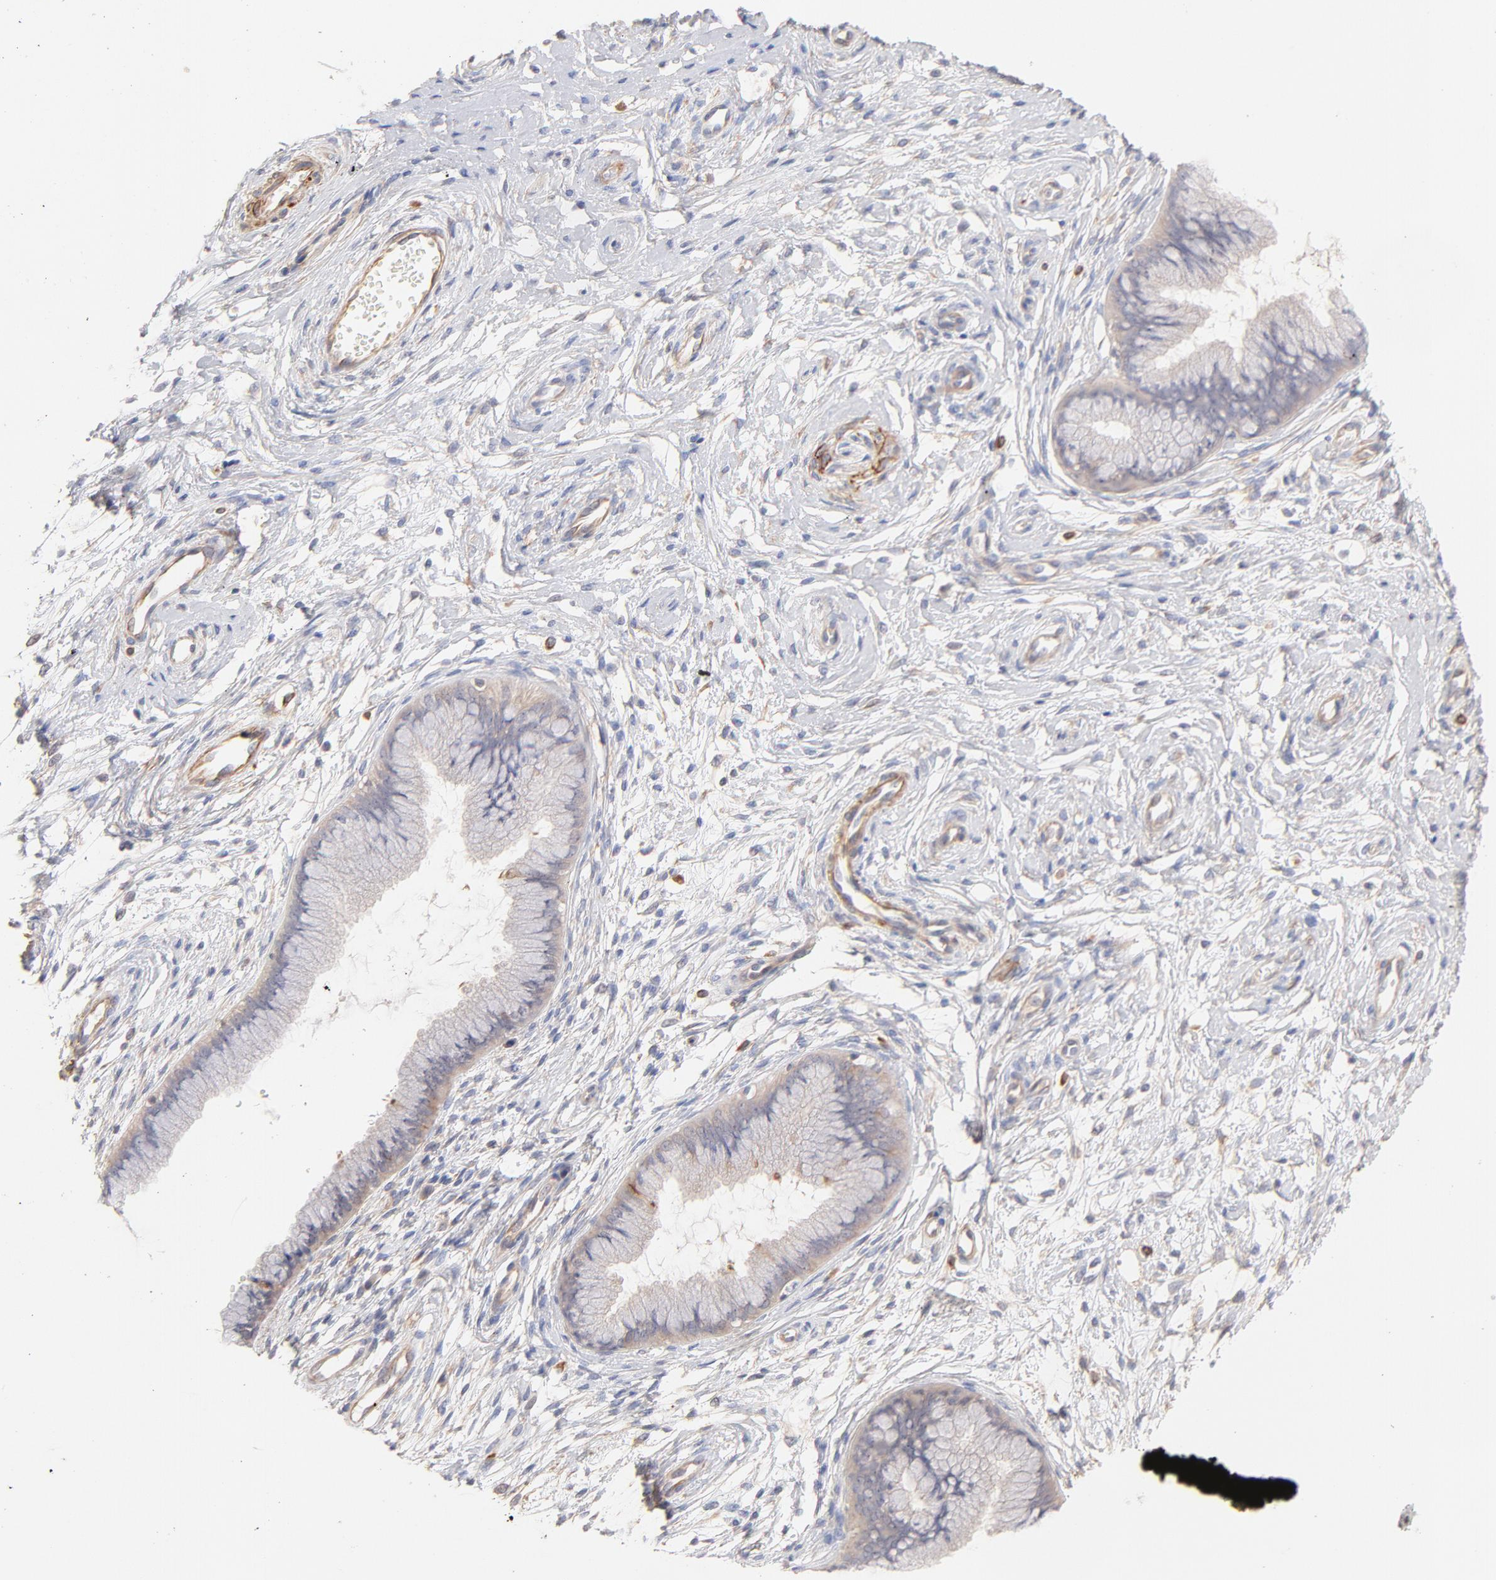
{"staining": {"intensity": "negative", "quantity": "none", "location": "none"}, "tissue": "cervix", "cell_type": "Glandular cells", "image_type": "normal", "snomed": [{"axis": "morphology", "description": "Normal tissue, NOS"}, {"axis": "topography", "description": "Cervix"}], "caption": "This is a histopathology image of IHC staining of benign cervix, which shows no staining in glandular cells.", "gene": "LDLRAP1", "patient": {"sex": "female", "age": 39}}